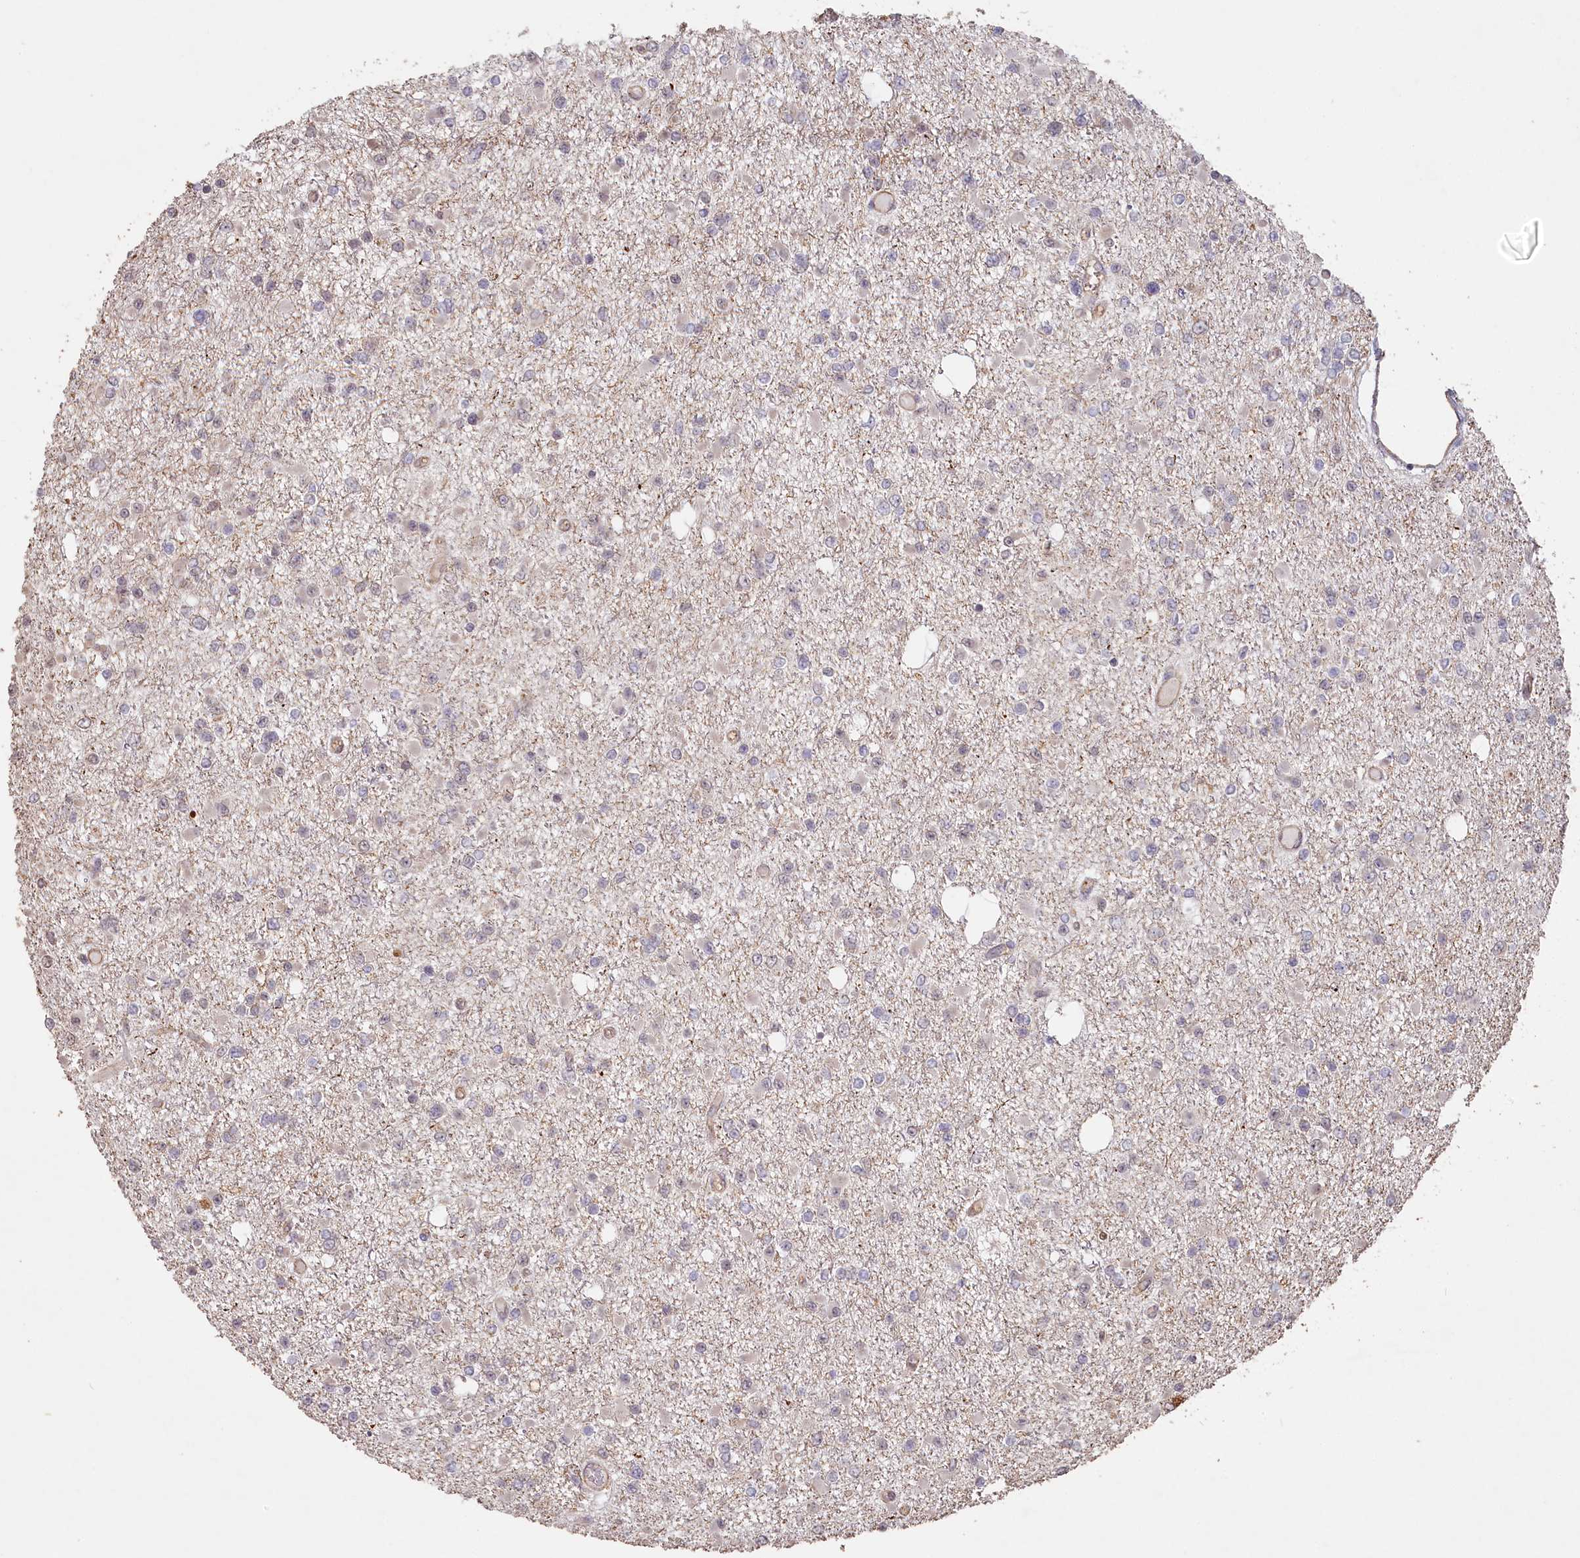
{"staining": {"intensity": "negative", "quantity": "none", "location": "none"}, "tissue": "glioma", "cell_type": "Tumor cells", "image_type": "cancer", "snomed": [{"axis": "morphology", "description": "Glioma, malignant, Low grade"}, {"axis": "topography", "description": "Brain"}], "caption": "Immunohistochemistry (IHC) histopathology image of human malignant low-grade glioma stained for a protein (brown), which displays no staining in tumor cells.", "gene": "MADD", "patient": {"sex": "female", "age": 22}}